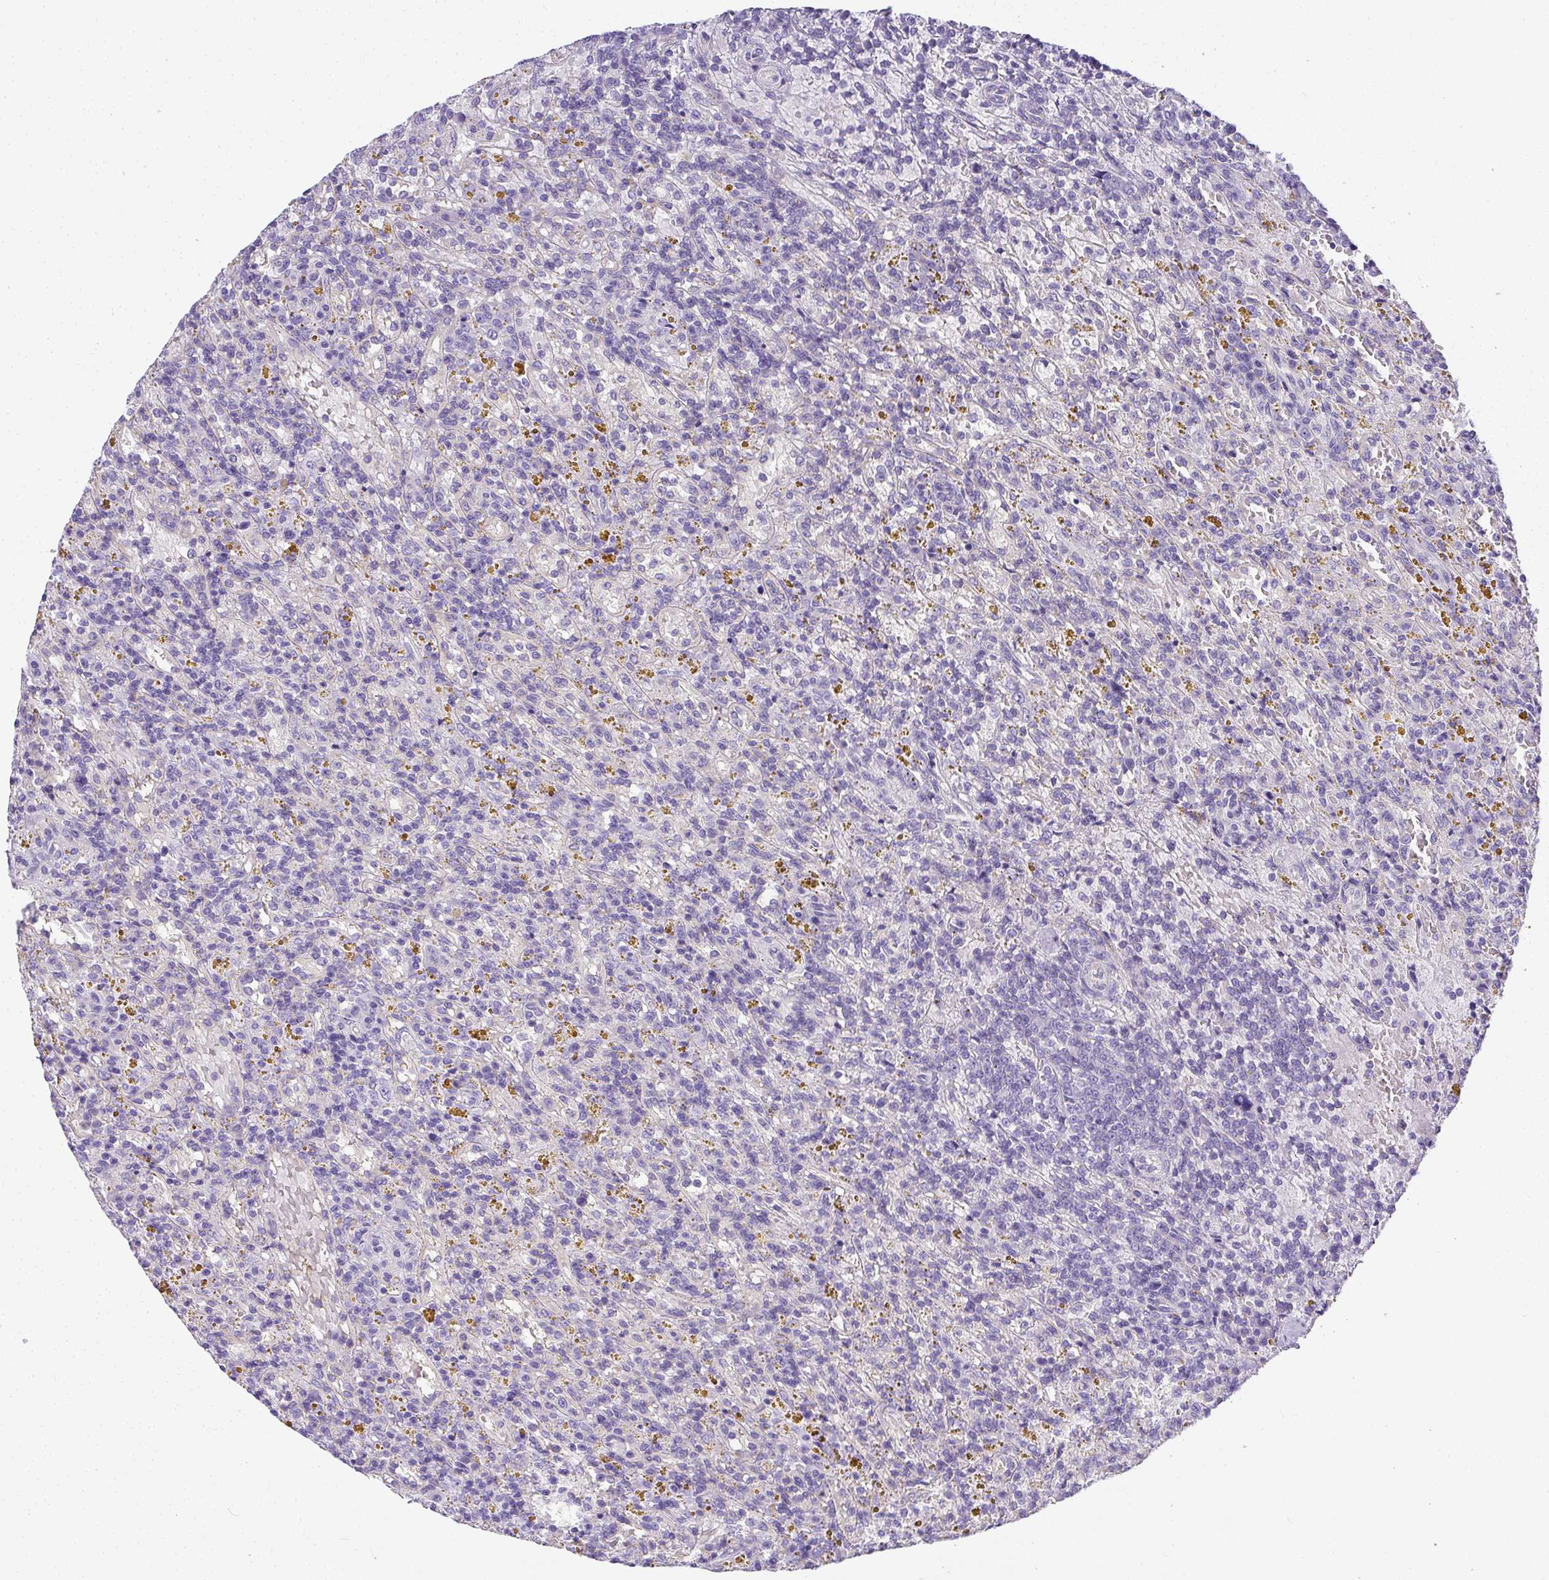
{"staining": {"intensity": "negative", "quantity": "none", "location": "none"}, "tissue": "lymphoma", "cell_type": "Tumor cells", "image_type": "cancer", "snomed": [{"axis": "morphology", "description": "Malignant lymphoma, non-Hodgkin's type, Low grade"}, {"axis": "topography", "description": "Spleen"}], "caption": "The immunohistochemistry (IHC) image has no significant expression in tumor cells of lymphoma tissue. The staining was performed using DAB to visualize the protein expression in brown, while the nuclei were stained in blue with hematoxylin (Magnification: 20x).", "gene": "PLPPR3", "patient": {"sex": "female", "age": 65}}